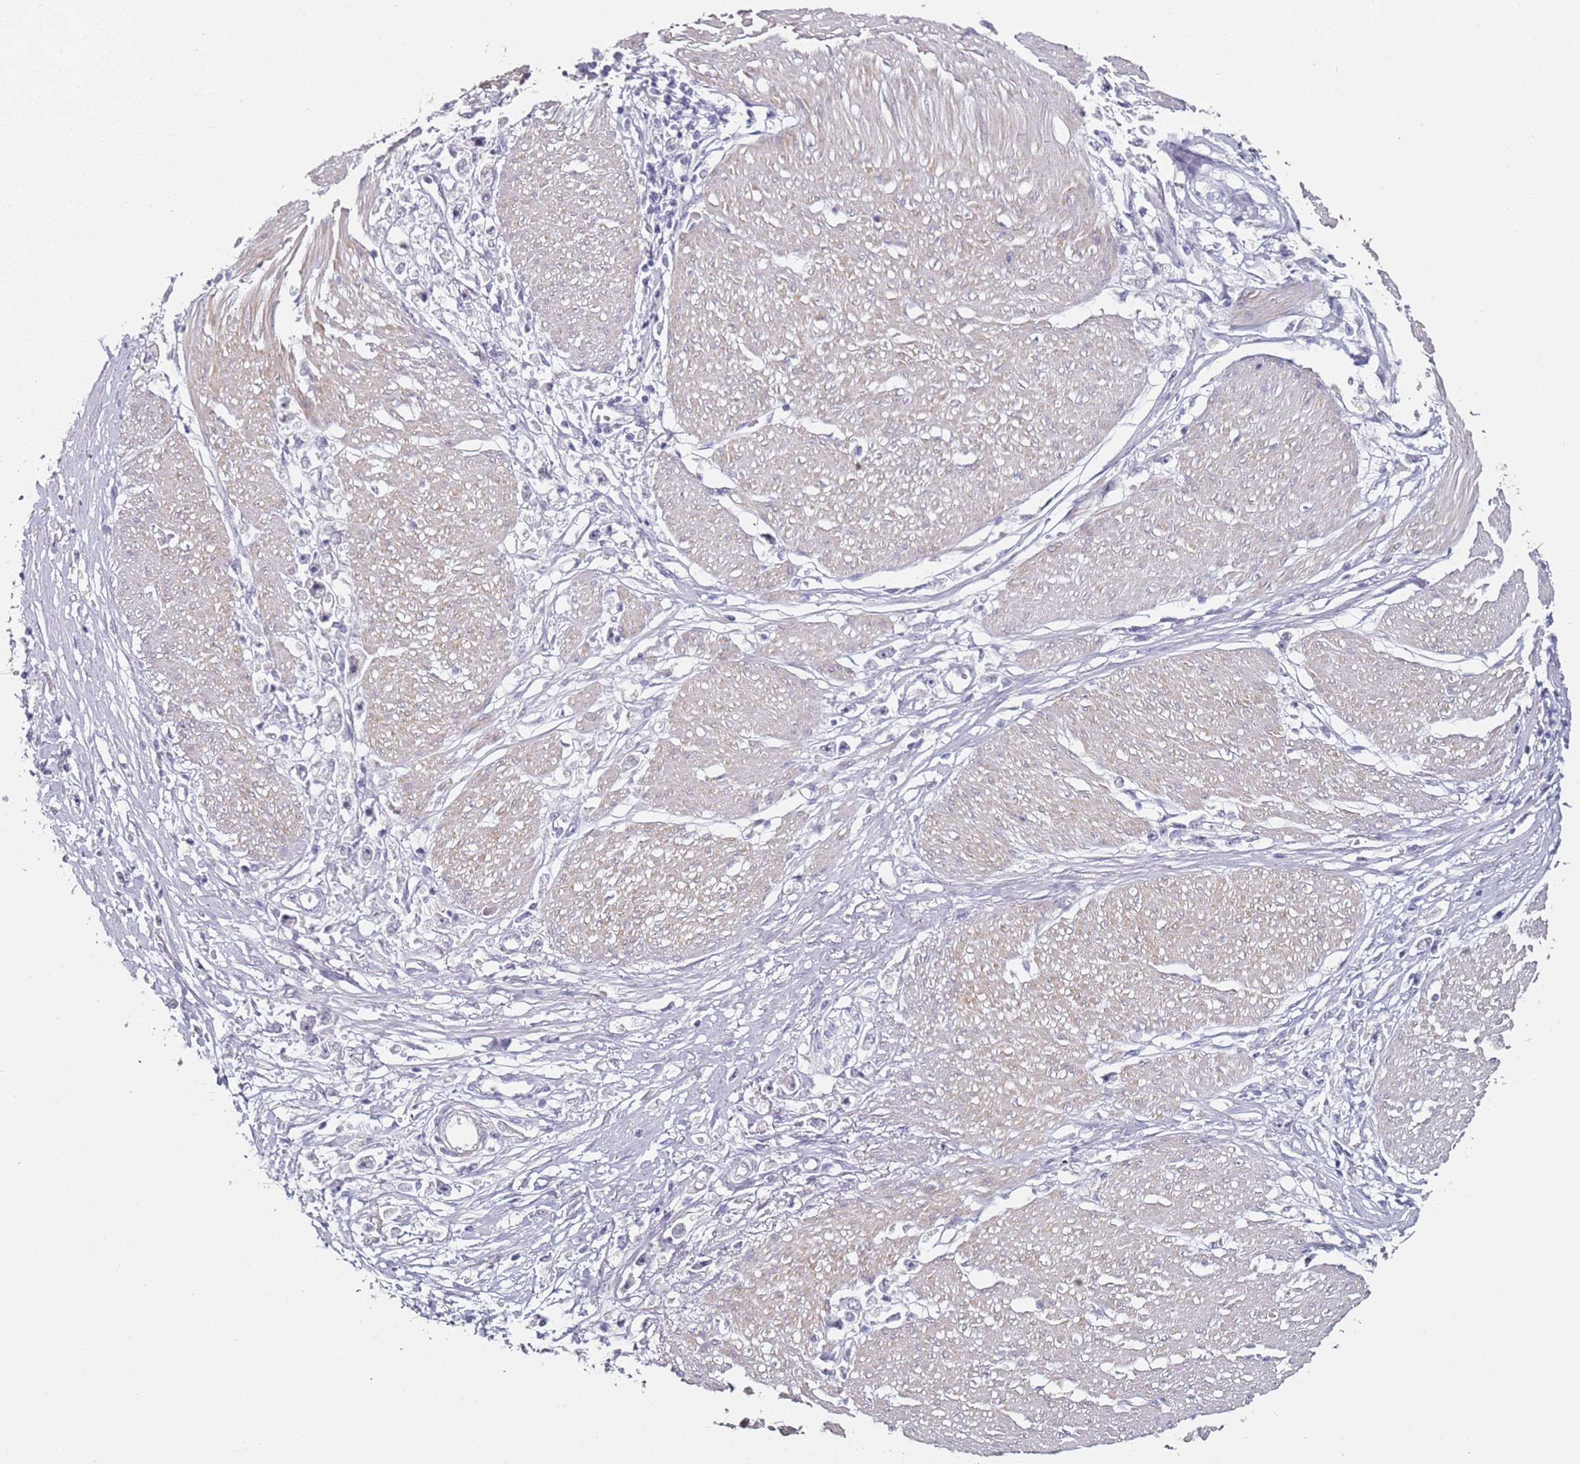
{"staining": {"intensity": "negative", "quantity": "none", "location": "none"}, "tissue": "stomach cancer", "cell_type": "Tumor cells", "image_type": "cancer", "snomed": [{"axis": "morphology", "description": "Adenocarcinoma, NOS"}, {"axis": "topography", "description": "Stomach"}], "caption": "IHC histopathology image of neoplastic tissue: stomach cancer (adenocarcinoma) stained with DAB demonstrates no significant protein positivity in tumor cells. (Immunohistochemistry, brightfield microscopy, high magnification).", "gene": "DNAH11", "patient": {"sex": "female", "age": 59}}